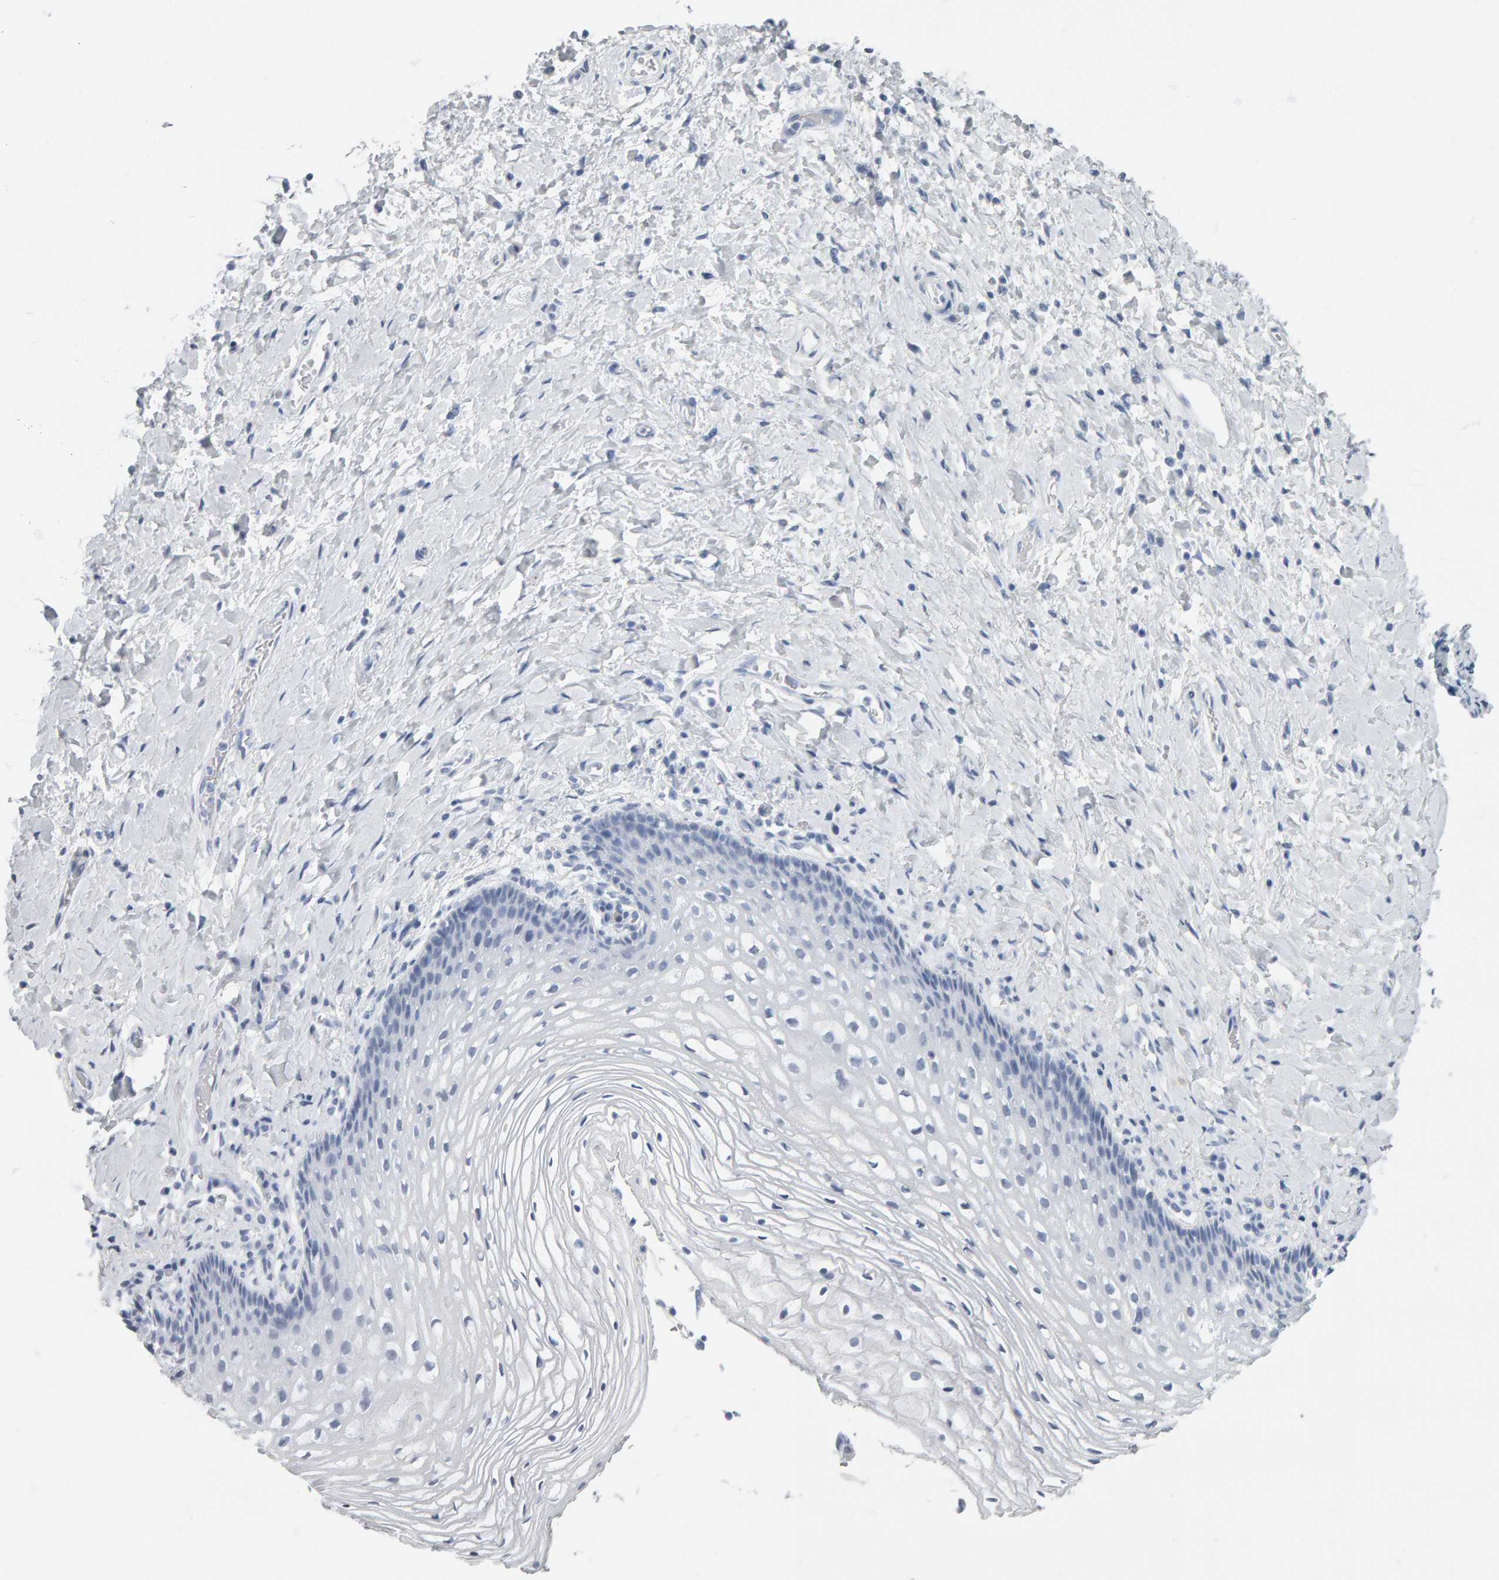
{"staining": {"intensity": "negative", "quantity": "none", "location": "none"}, "tissue": "vagina", "cell_type": "Squamous epithelial cells", "image_type": "normal", "snomed": [{"axis": "morphology", "description": "Normal tissue, NOS"}, {"axis": "topography", "description": "Vagina"}], "caption": "There is no significant expression in squamous epithelial cells of vagina. (DAB (3,3'-diaminobenzidine) IHC, high magnification).", "gene": "SPACA3", "patient": {"sex": "female", "age": 60}}